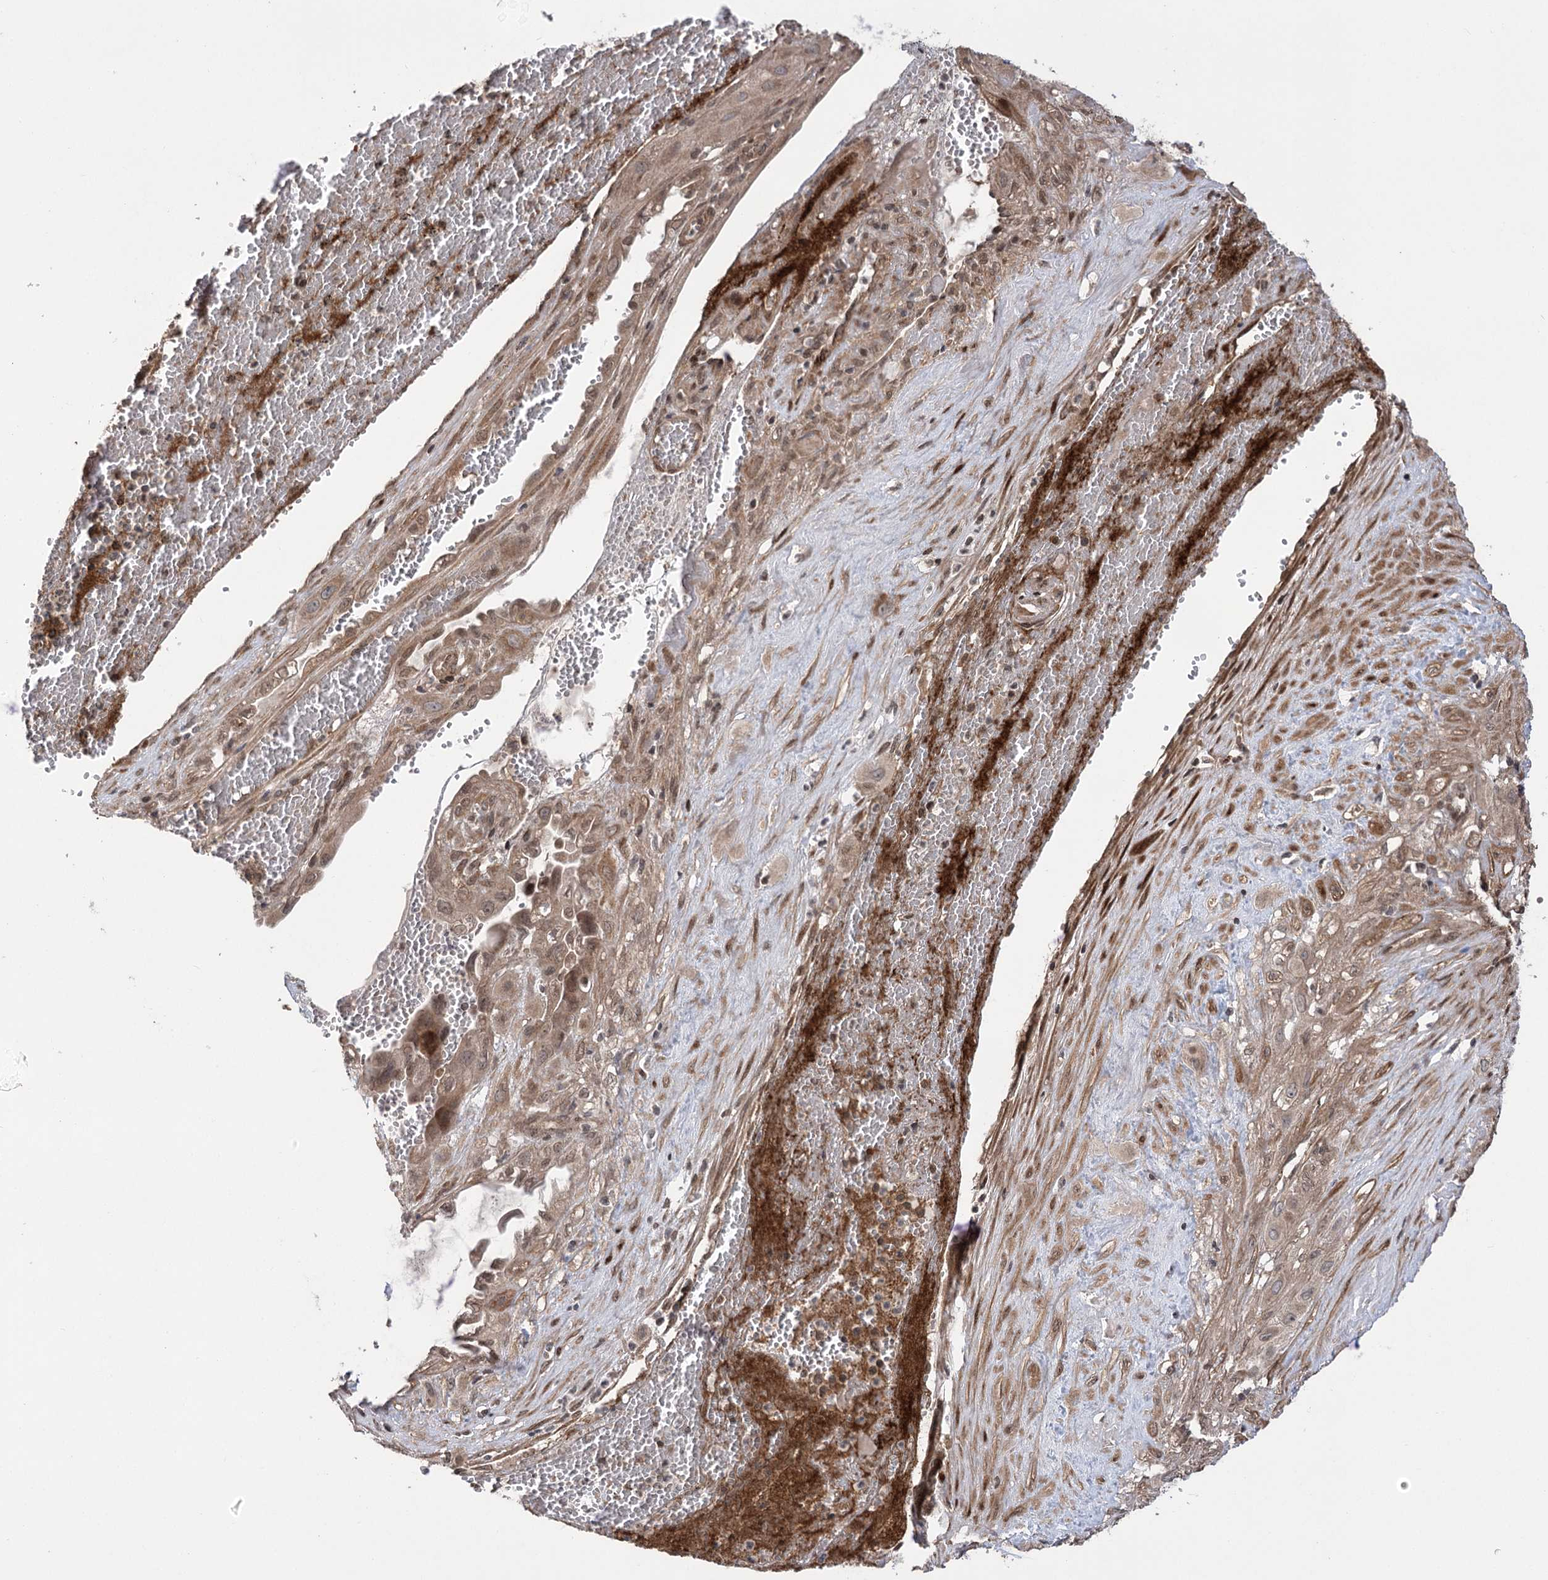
{"staining": {"intensity": "moderate", "quantity": ">75%", "location": "cytoplasmic/membranous,nuclear"}, "tissue": "cervical cancer", "cell_type": "Tumor cells", "image_type": "cancer", "snomed": [{"axis": "morphology", "description": "Squamous cell carcinoma, NOS"}, {"axis": "topography", "description": "Cervix"}], "caption": "Brown immunohistochemical staining in human cervical squamous cell carcinoma exhibits moderate cytoplasmic/membranous and nuclear staining in approximately >75% of tumor cells. The staining was performed using DAB (3,3'-diaminobenzidine) to visualize the protein expression in brown, while the nuclei were stained in blue with hematoxylin (Magnification: 20x).", "gene": "TENM2", "patient": {"sex": "female", "age": 34}}